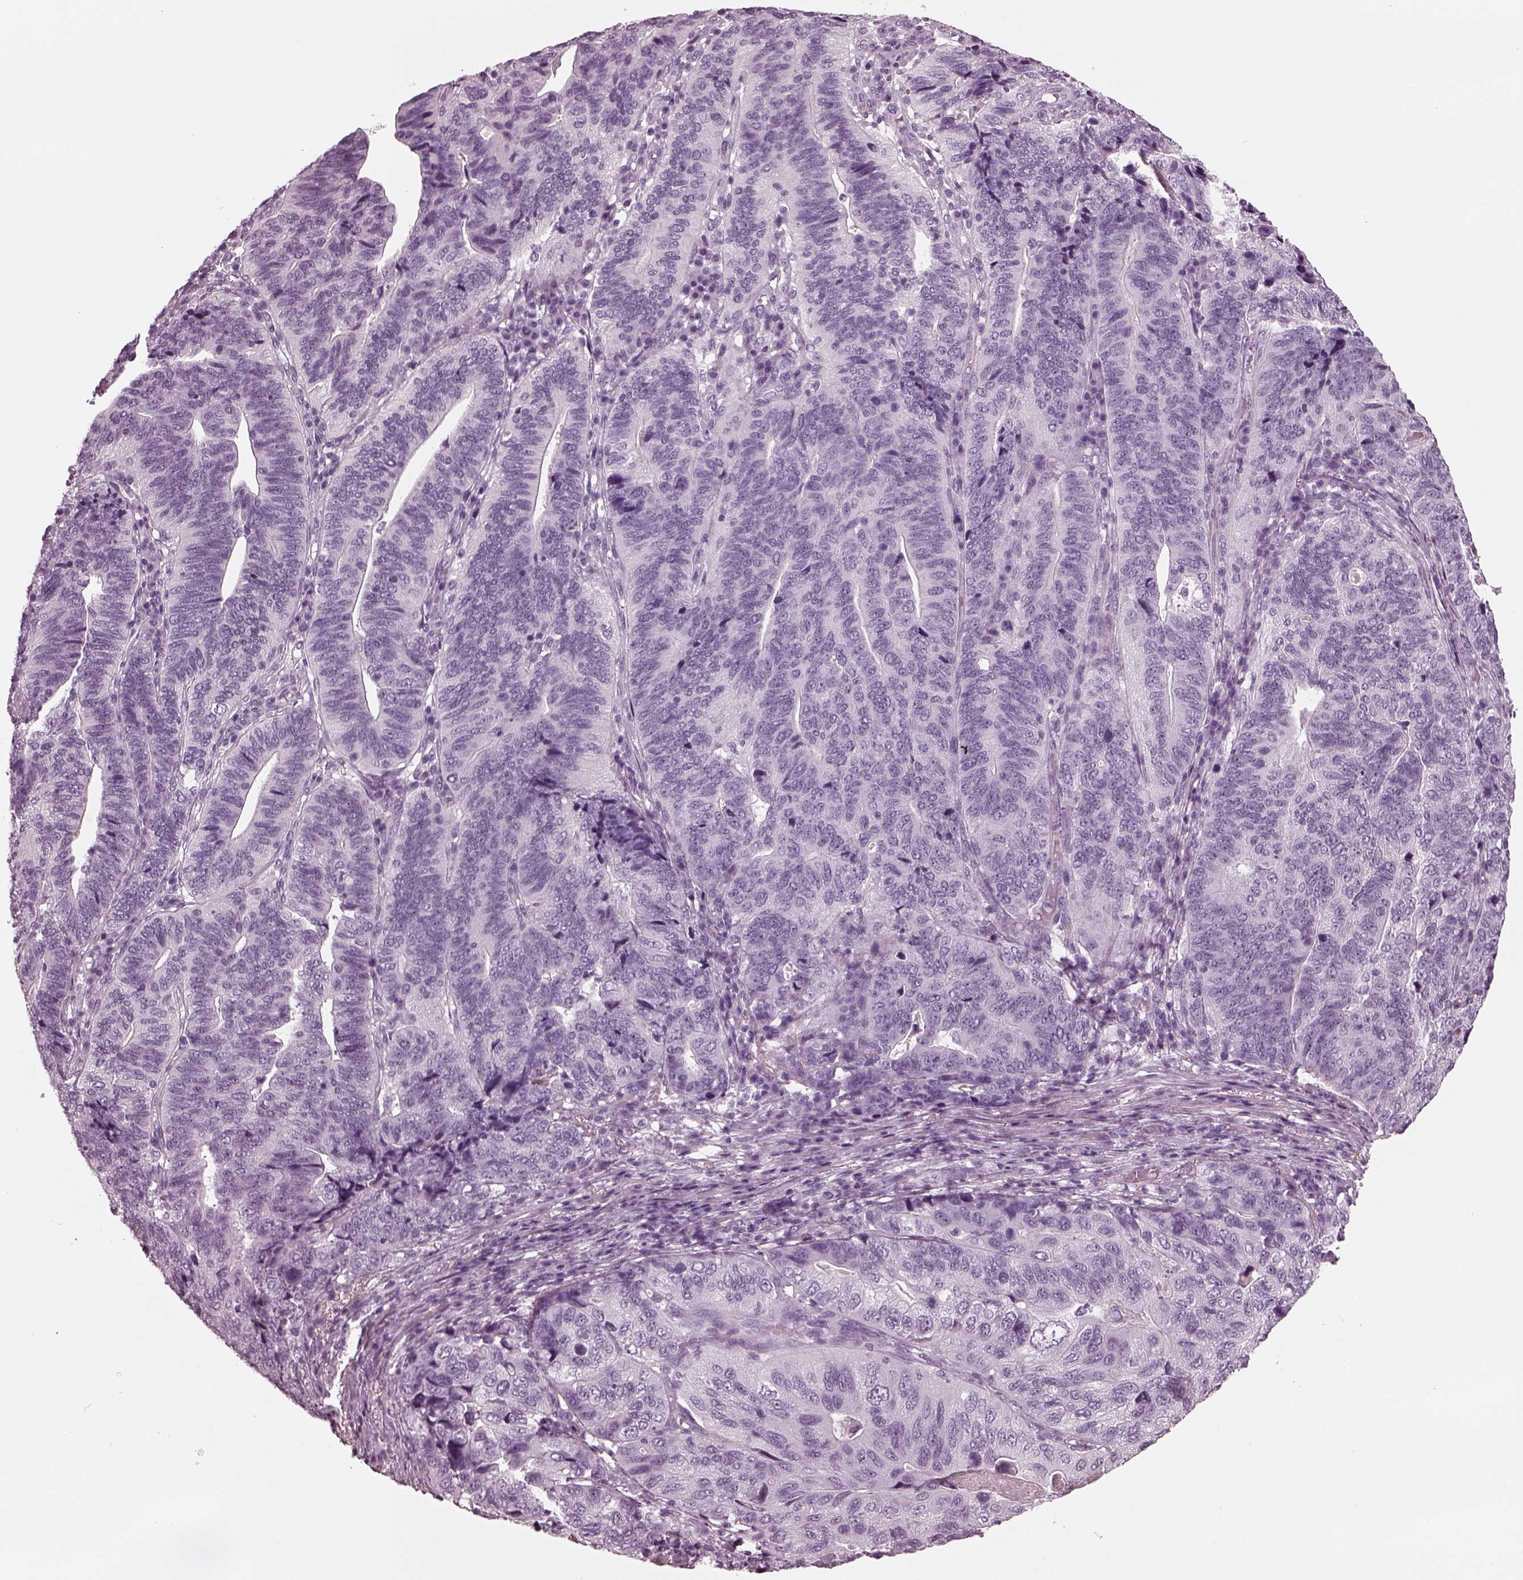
{"staining": {"intensity": "negative", "quantity": "none", "location": "none"}, "tissue": "stomach cancer", "cell_type": "Tumor cells", "image_type": "cancer", "snomed": [{"axis": "morphology", "description": "Adenocarcinoma, NOS"}, {"axis": "topography", "description": "Stomach, upper"}], "caption": "Micrograph shows no significant protein staining in tumor cells of stomach adenocarcinoma. (IHC, brightfield microscopy, high magnification).", "gene": "GRM6", "patient": {"sex": "female", "age": 67}}